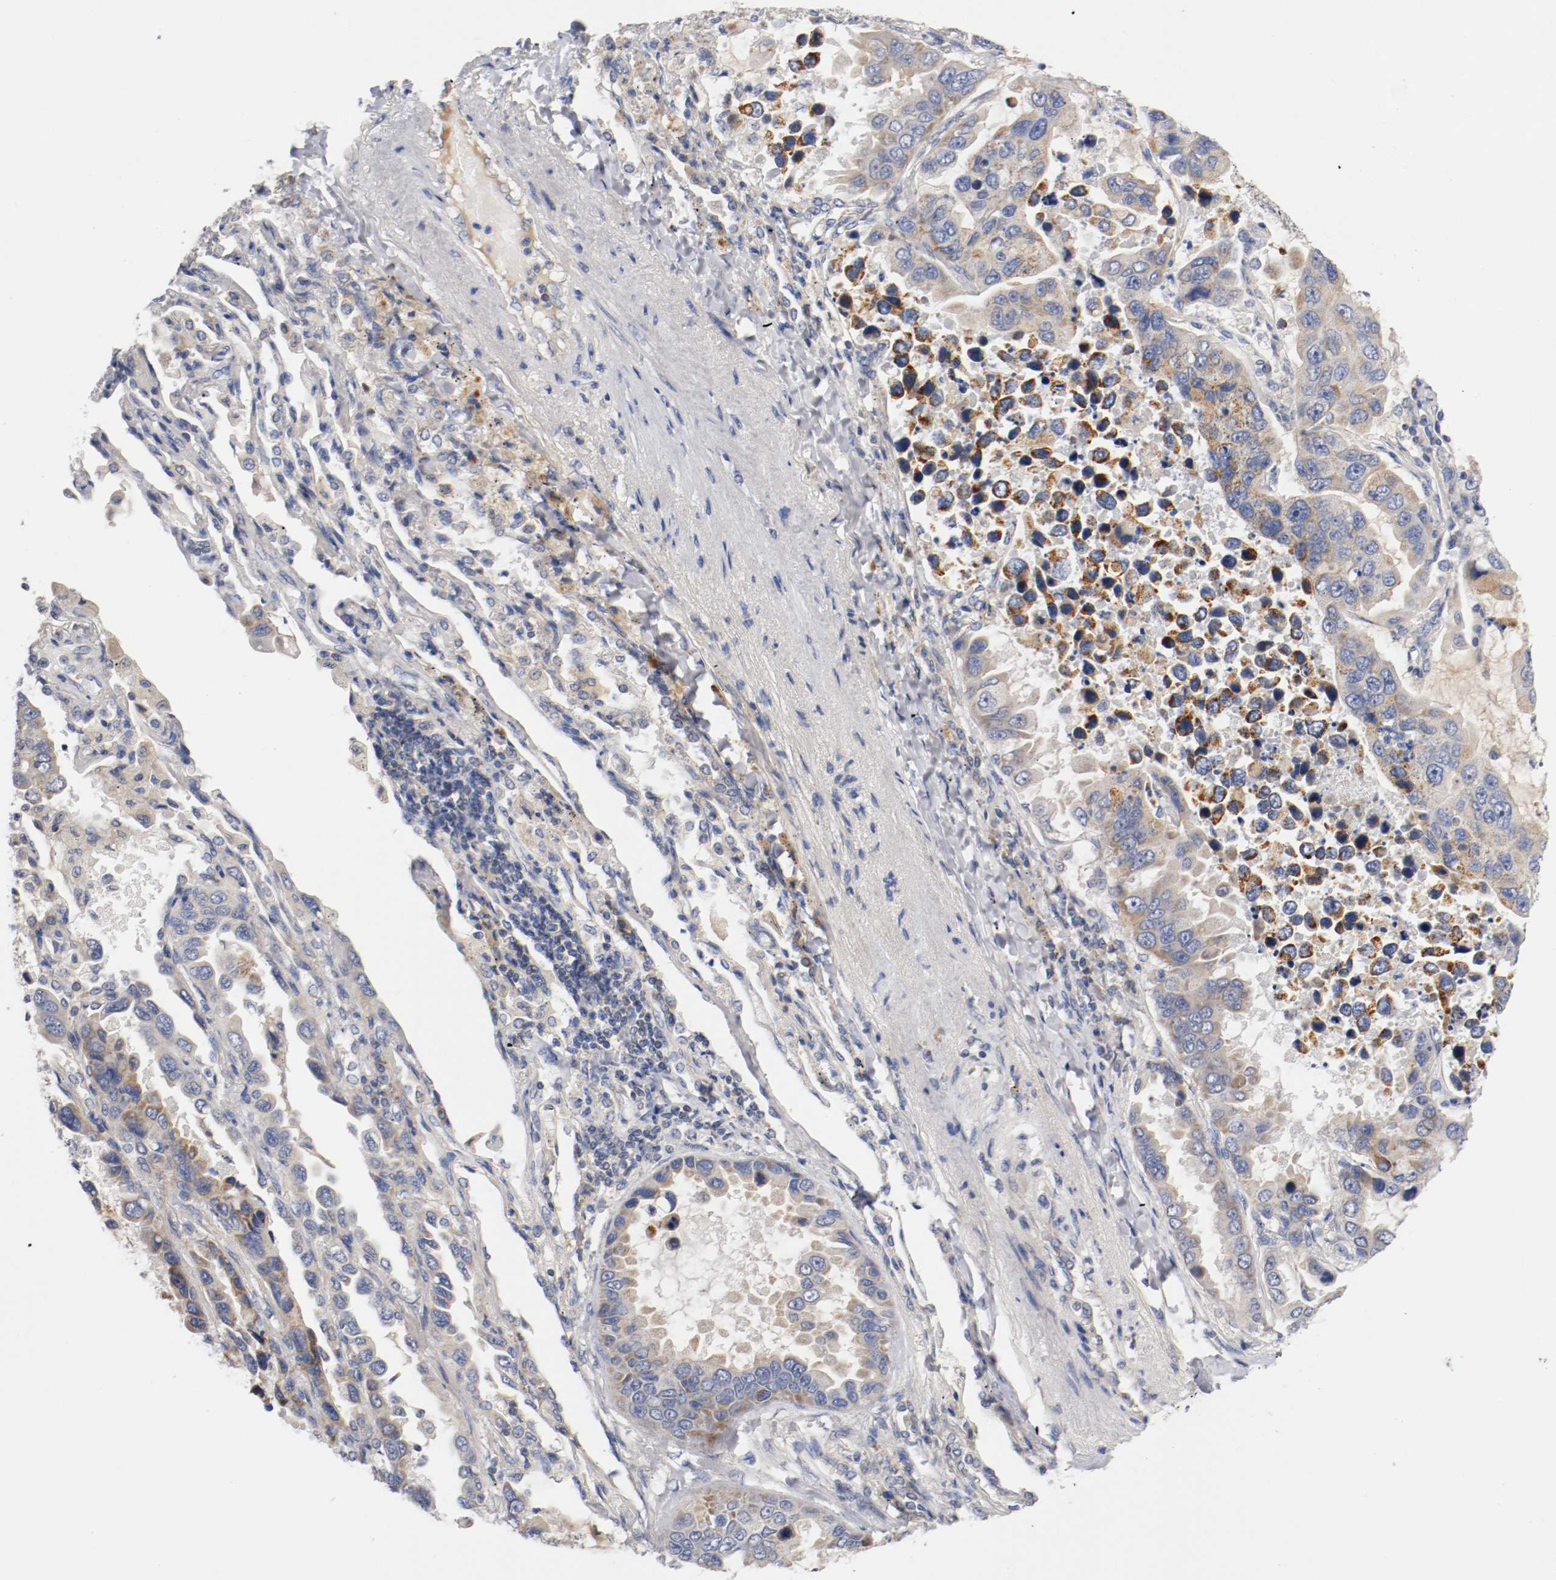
{"staining": {"intensity": "weak", "quantity": "25%-75%", "location": "cytoplasmic/membranous"}, "tissue": "lung cancer", "cell_type": "Tumor cells", "image_type": "cancer", "snomed": [{"axis": "morphology", "description": "Adenocarcinoma, NOS"}, {"axis": "topography", "description": "Lung"}], "caption": "Human lung adenocarcinoma stained for a protein (brown) shows weak cytoplasmic/membranous positive positivity in approximately 25%-75% of tumor cells.", "gene": "PCSK6", "patient": {"sex": "male", "age": 64}}